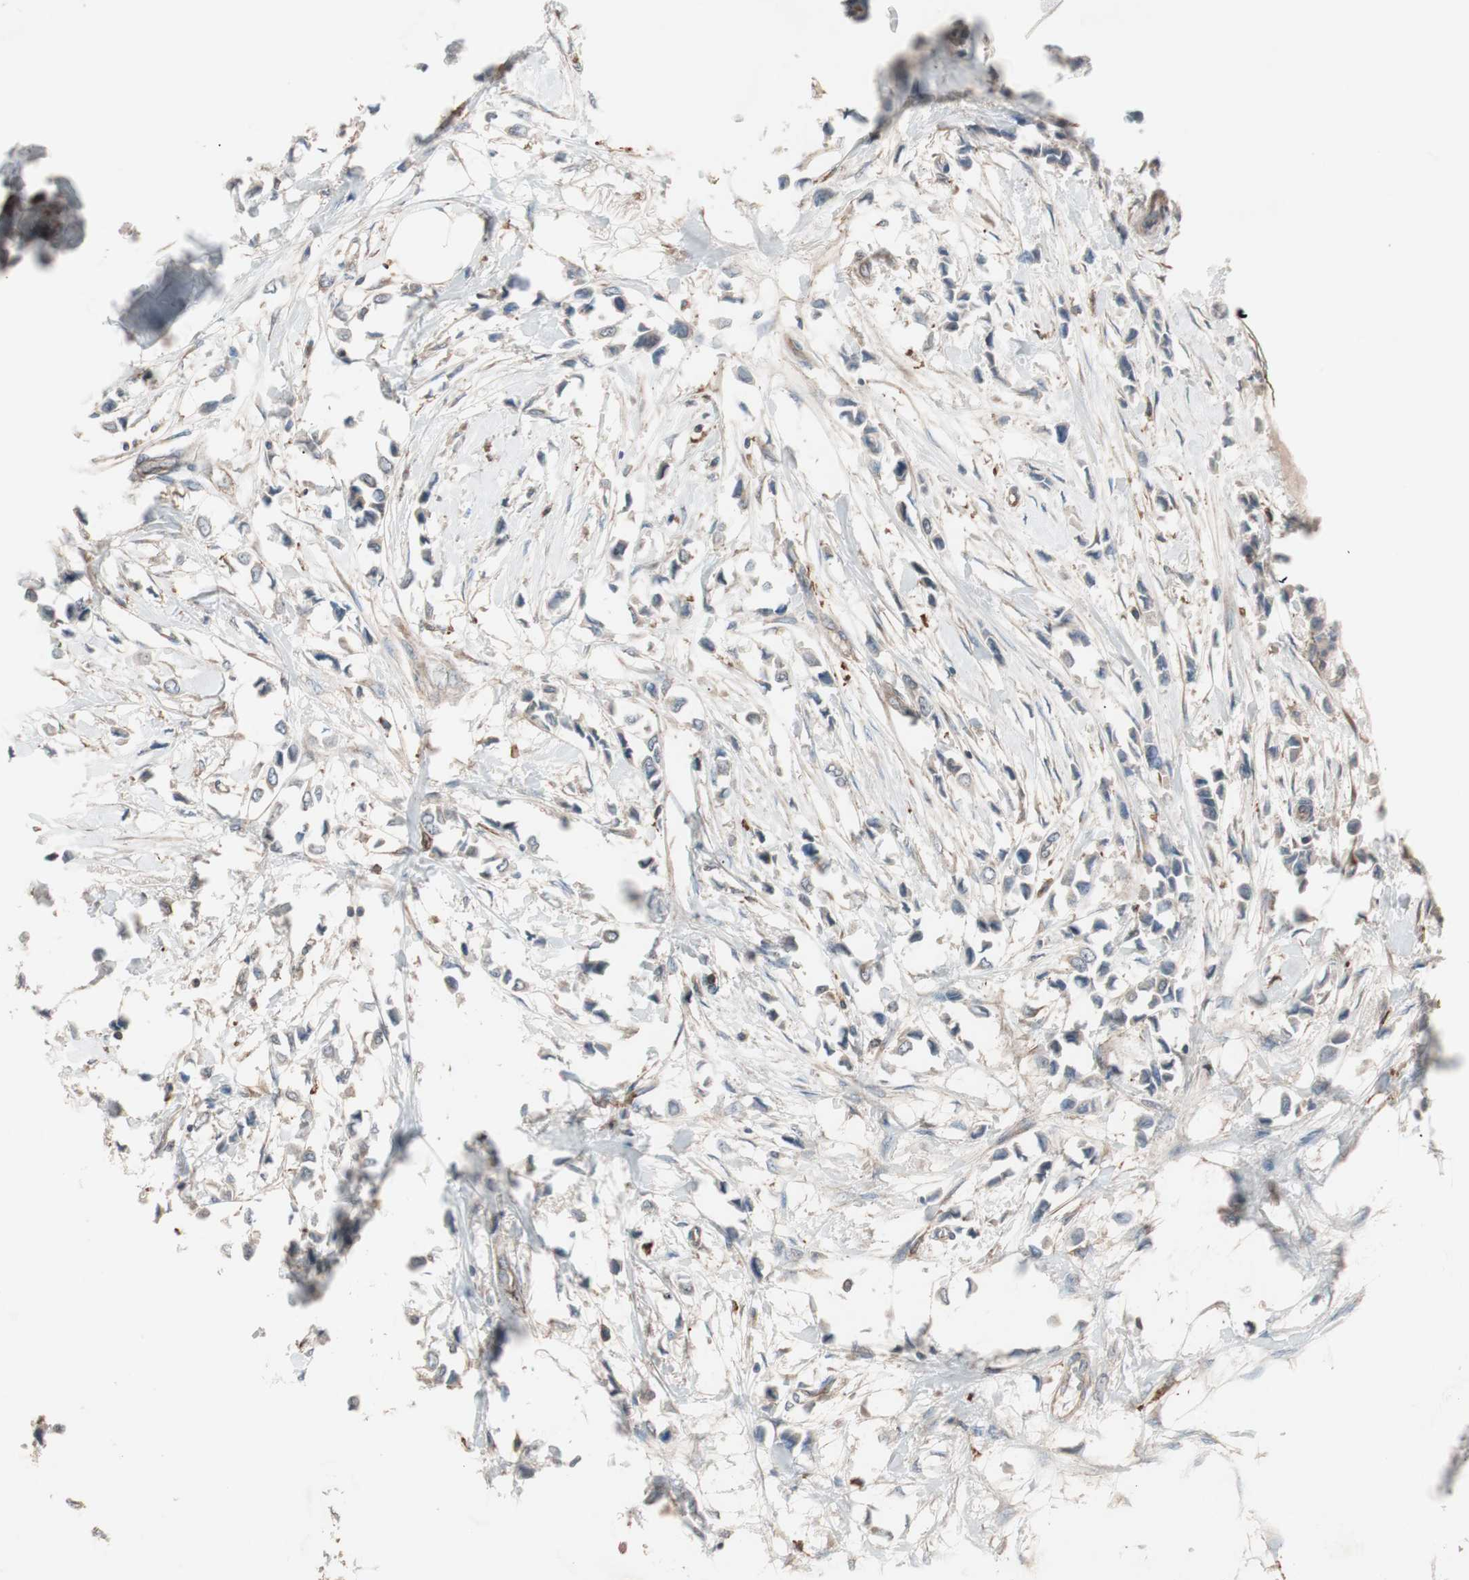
{"staining": {"intensity": "weak", "quantity": ">75%", "location": "cytoplasmic/membranous"}, "tissue": "breast cancer", "cell_type": "Tumor cells", "image_type": "cancer", "snomed": [{"axis": "morphology", "description": "Lobular carcinoma"}, {"axis": "topography", "description": "Breast"}], "caption": "Breast cancer tissue shows weak cytoplasmic/membranous positivity in approximately >75% of tumor cells, visualized by immunohistochemistry.", "gene": "STAB1", "patient": {"sex": "female", "age": 51}}